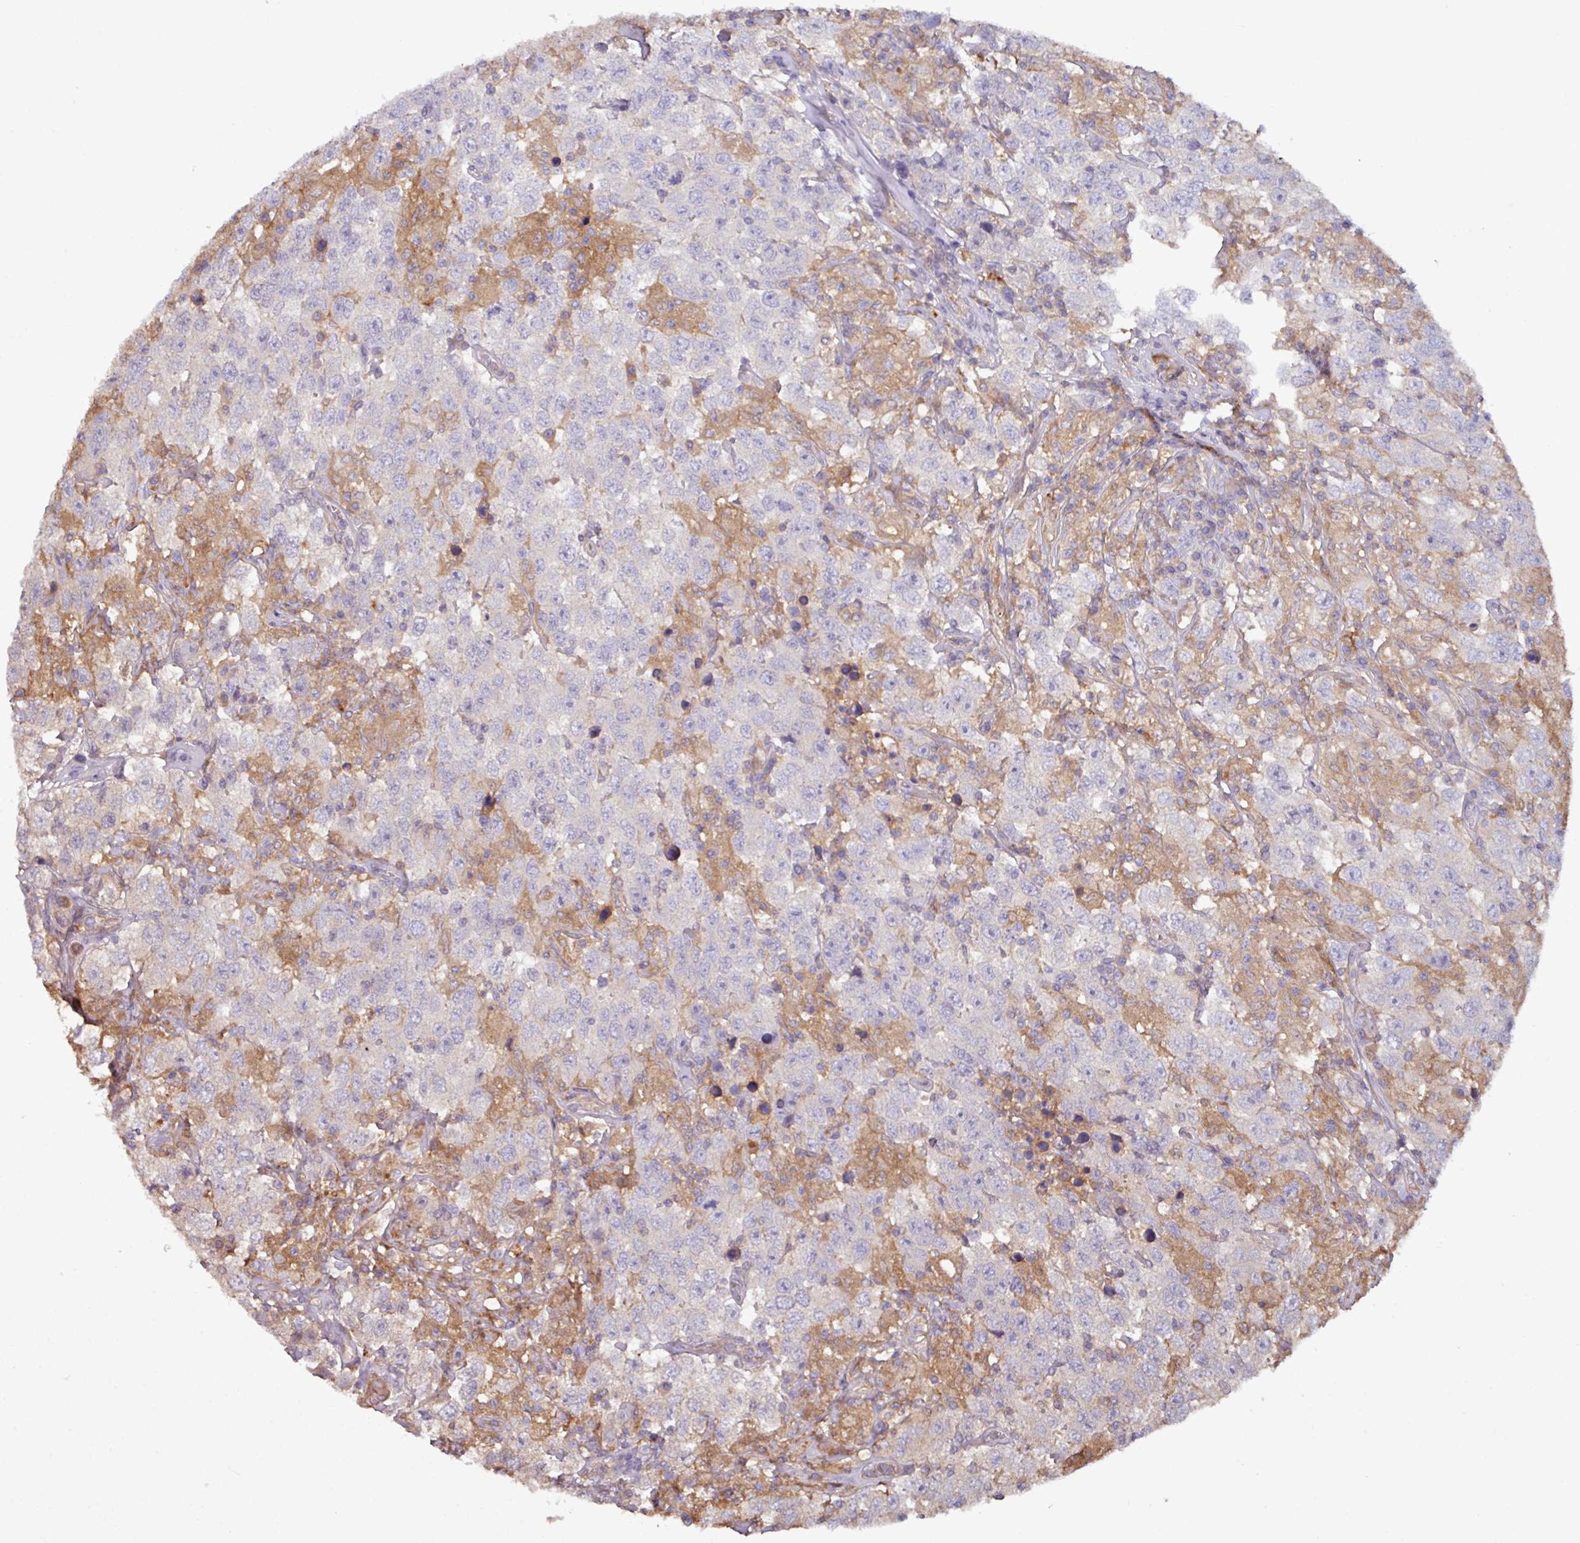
{"staining": {"intensity": "negative", "quantity": "none", "location": "none"}, "tissue": "testis cancer", "cell_type": "Tumor cells", "image_type": "cancer", "snomed": [{"axis": "morphology", "description": "Seminoma, NOS"}, {"axis": "topography", "description": "Testis"}], "caption": "Tumor cells are negative for protein expression in human testis cancer (seminoma).", "gene": "GNPDA1", "patient": {"sex": "male", "age": 41}}